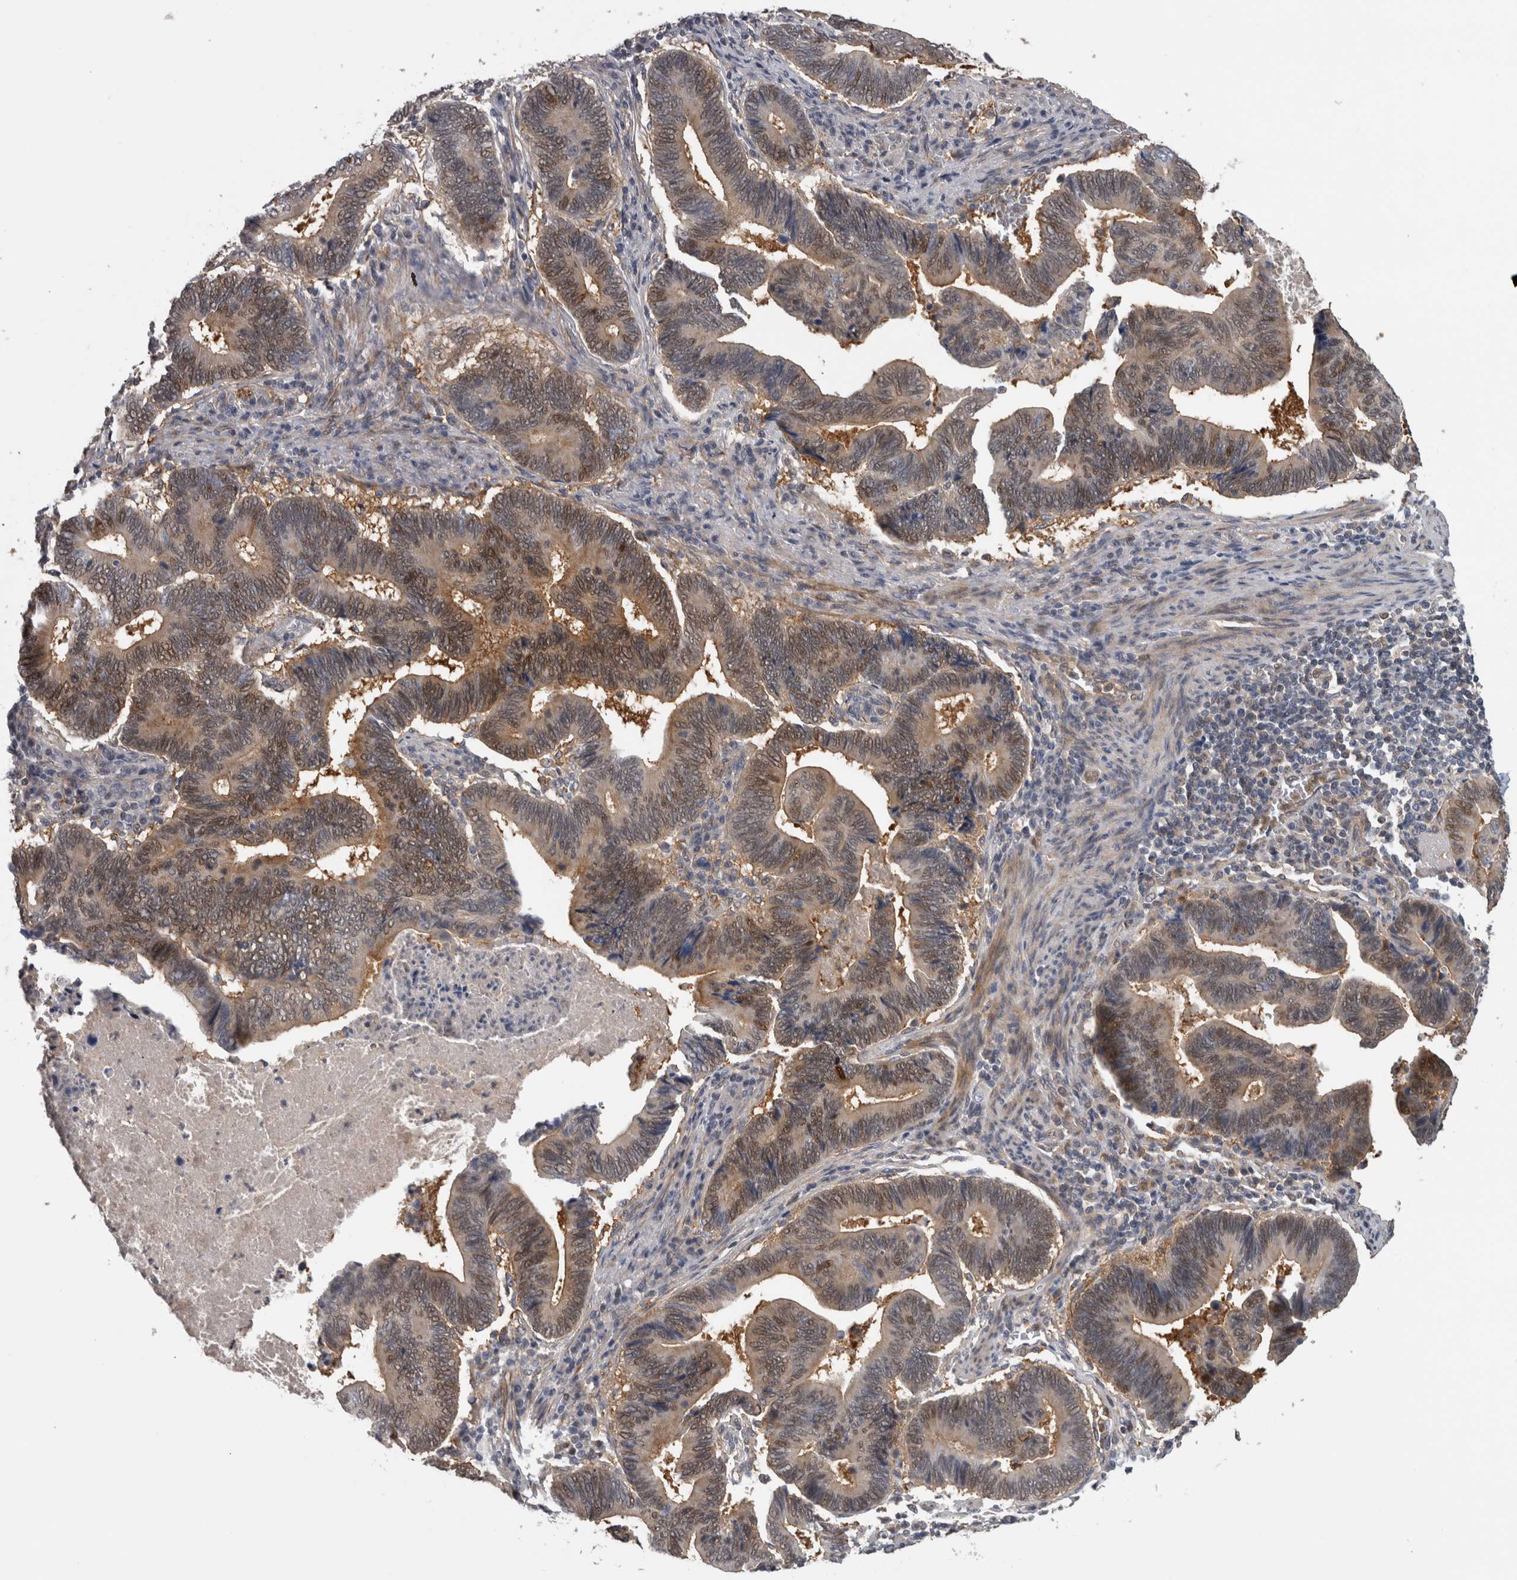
{"staining": {"intensity": "weak", "quantity": ">75%", "location": "cytoplasmic/membranous,nuclear"}, "tissue": "pancreatic cancer", "cell_type": "Tumor cells", "image_type": "cancer", "snomed": [{"axis": "morphology", "description": "Adenocarcinoma, NOS"}, {"axis": "topography", "description": "Pancreas"}], "caption": "Immunohistochemistry of pancreatic cancer exhibits low levels of weak cytoplasmic/membranous and nuclear positivity in about >75% of tumor cells. (IHC, brightfield microscopy, high magnification).", "gene": "NAPRT", "patient": {"sex": "female", "age": 70}}